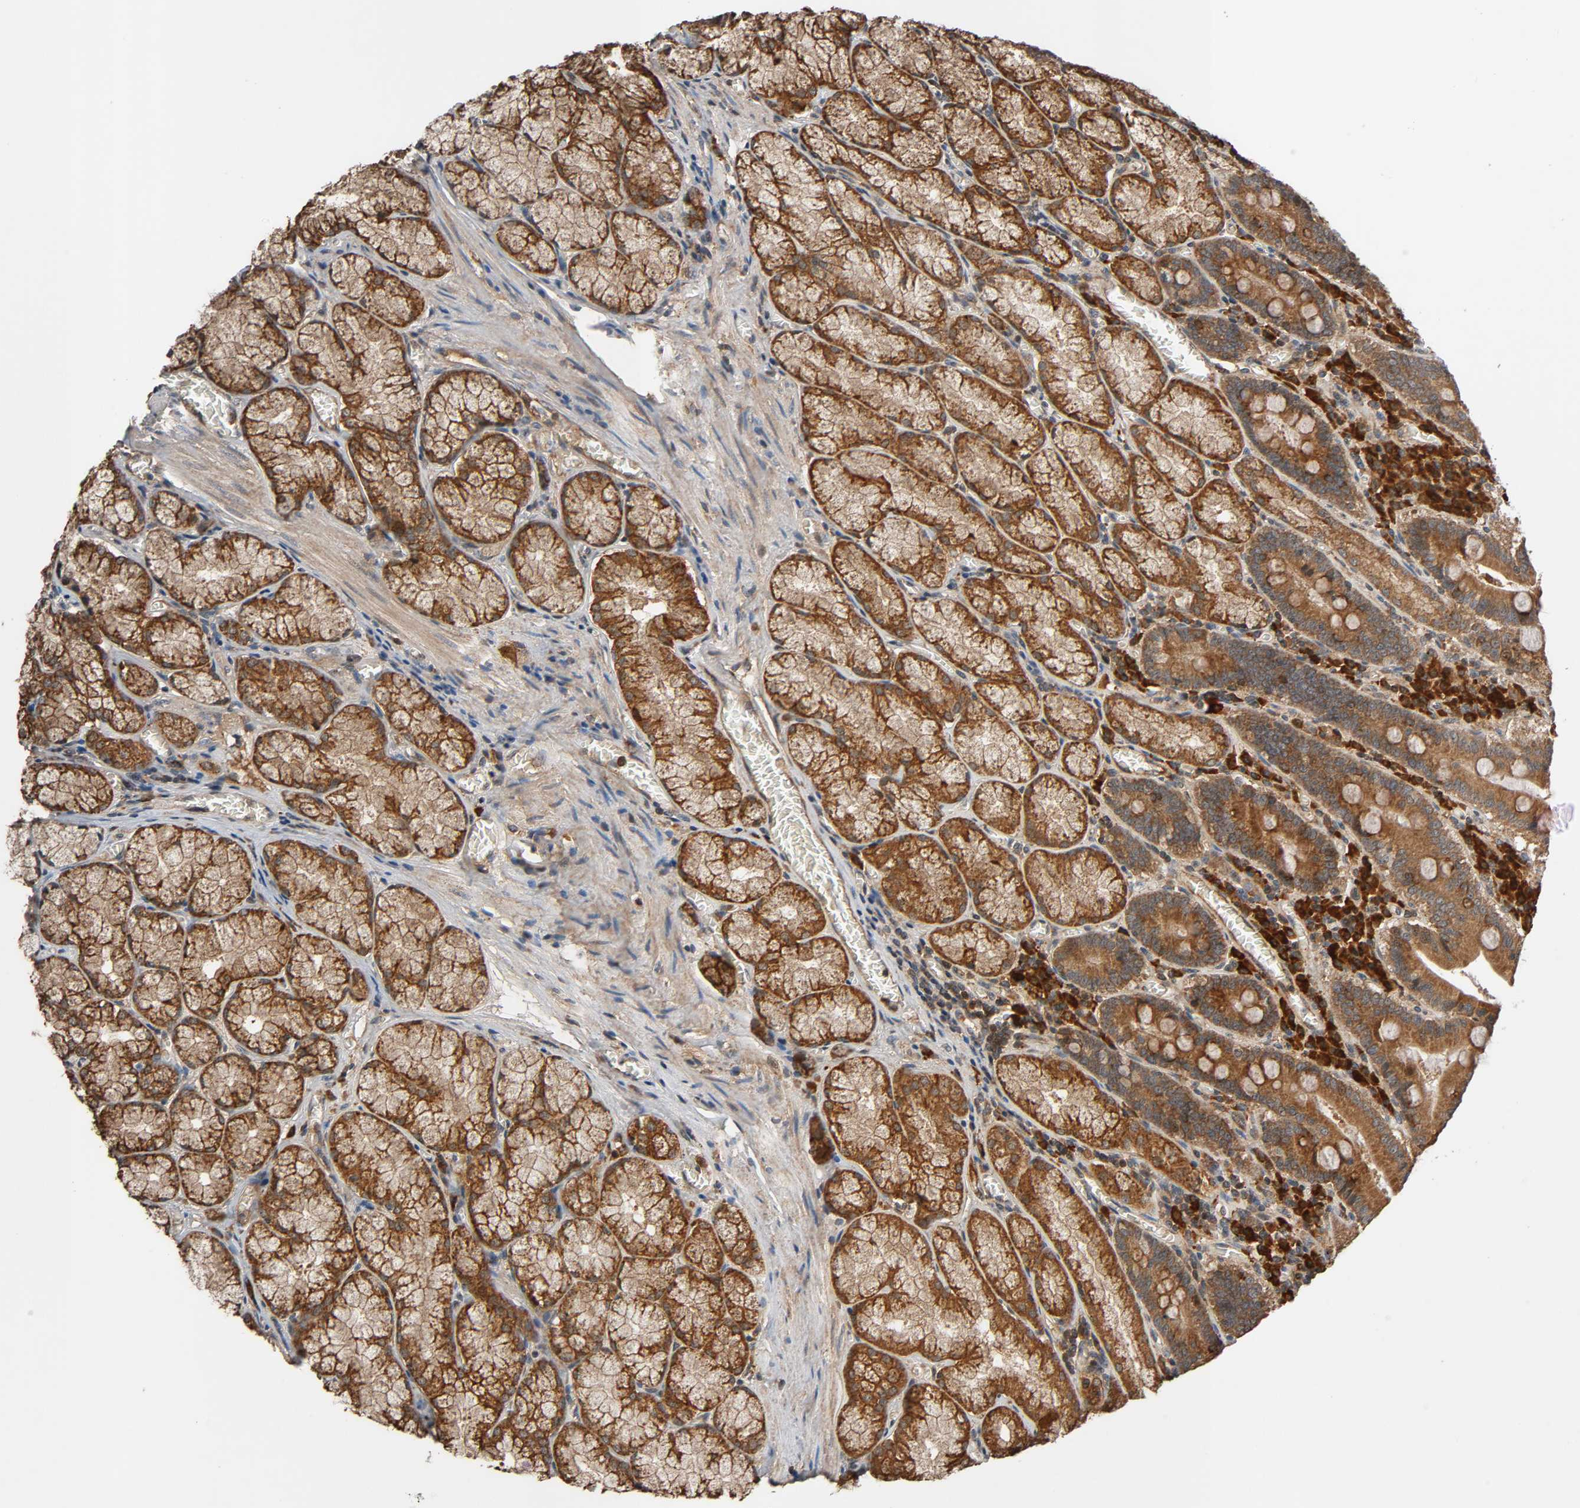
{"staining": {"intensity": "strong", "quantity": ">75%", "location": "cytoplasmic/membranous"}, "tissue": "stomach", "cell_type": "Glandular cells", "image_type": "normal", "snomed": [{"axis": "morphology", "description": "Normal tissue, NOS"}, {"axis": "topography", "description": "Stomach, lower"}], "caption": "Immunohistochemistry (IHC) micrograph of benign stomach: stomach stained using immunohistochemistry reveals high levels of strong protein expression localized specifically in the cytoplasmic/membranous of glandular cells, appearing as a cytoplasmic/membranous brown color.", "gene": "MAP3K8", "patient": {"sex": "male", "age": 56}}